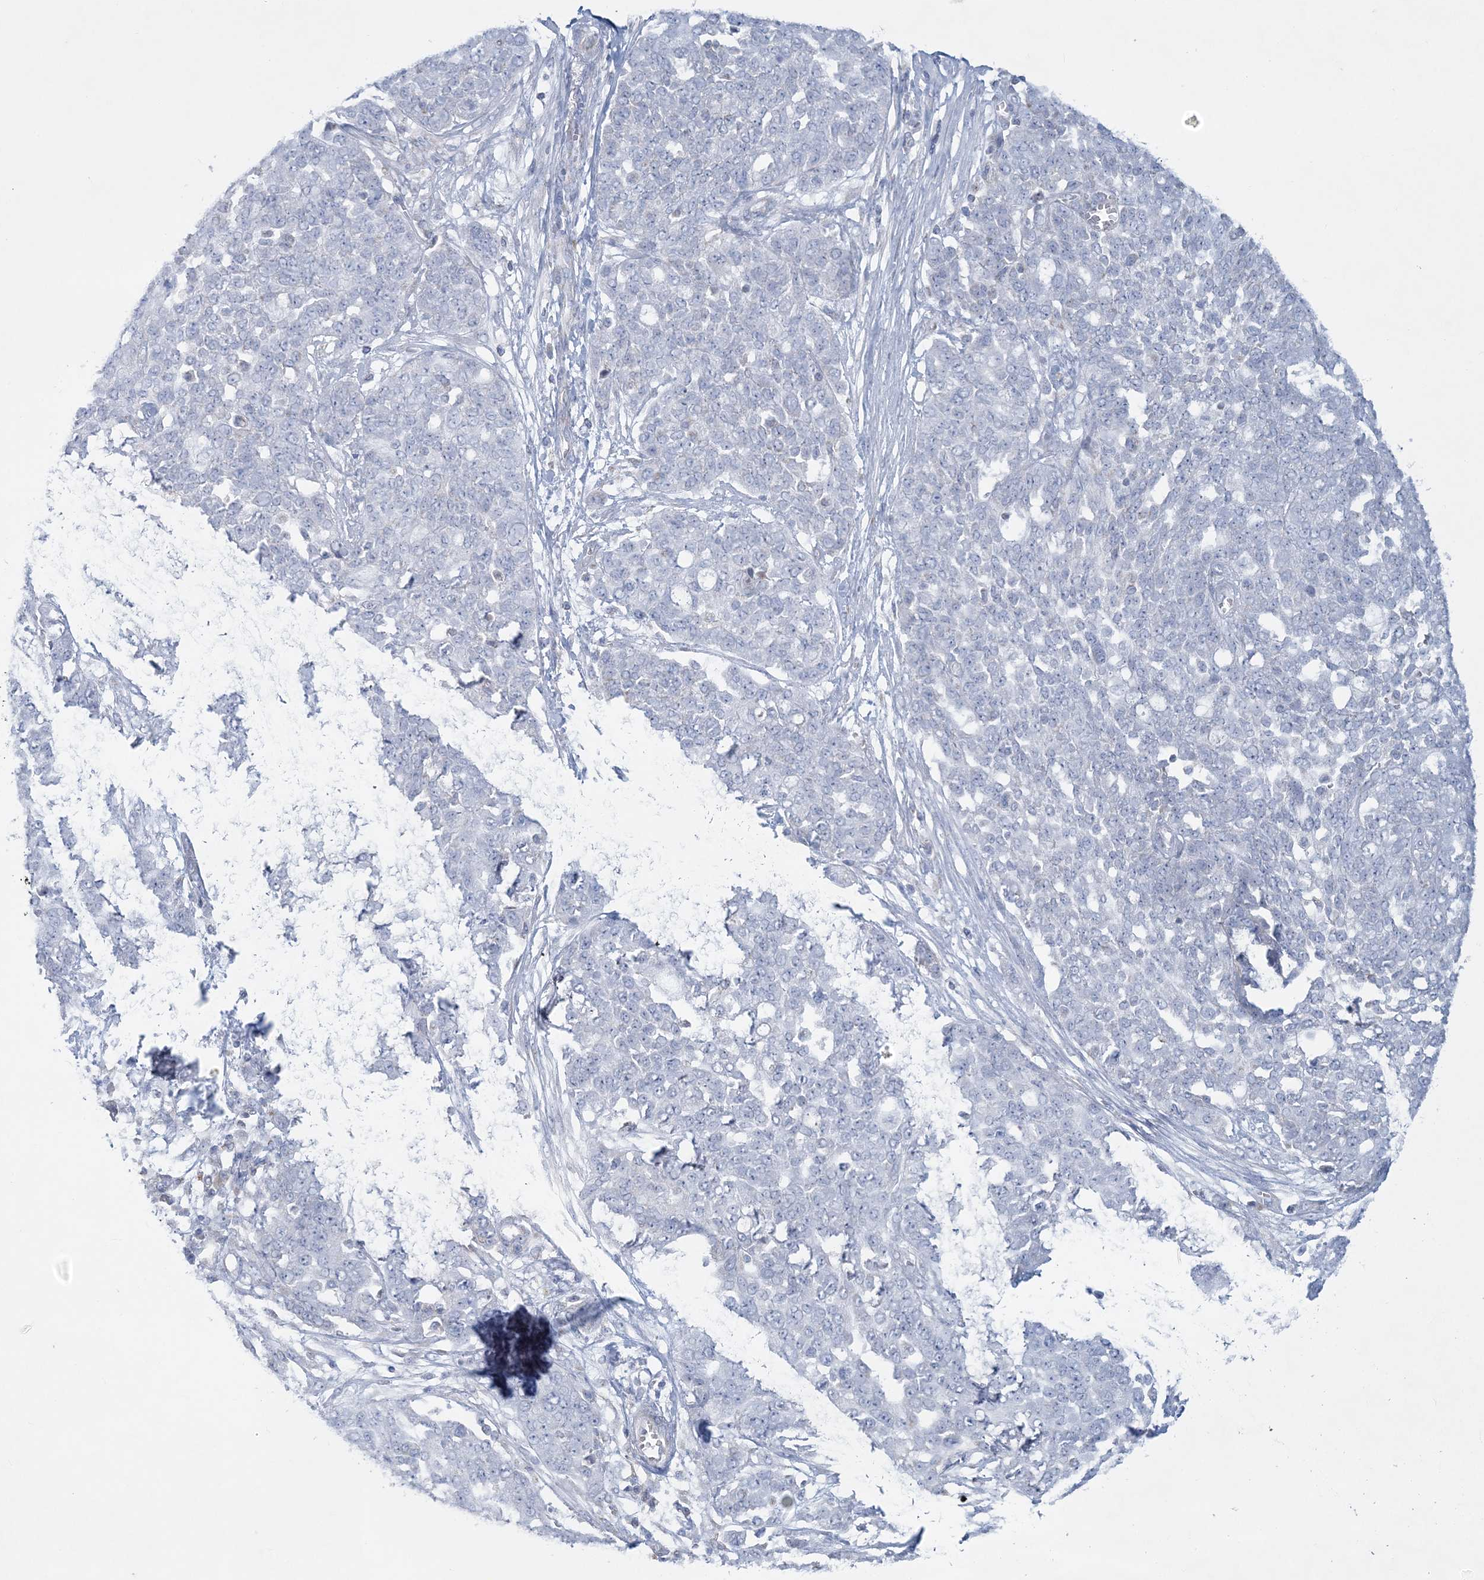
{"staining": {"intensity": "negative", "quantity": "none", "location": "none"}, "tissue": "ovarian cancer", "cell_type": "Tumor cells", "image_type": "cancer", "snomed": [{"axis": "morphology", "description": "Cystadenocarcinoma, serous, NOS"}, {"axis": "topography", "description": "Soft tissue"}, {"axis": "topography", "description": "Ovary"}], "caption": "Tumor cells show no significant expression in ovarian serous cystadenocarcinoma. (Stains: DAB immunohistochemistry with hematoxylin counter stain, Microscopy: brightfield microscopy at high magnification).", "gene": "TBC1D7", "patient": {"sex": "female", "age": 57}}